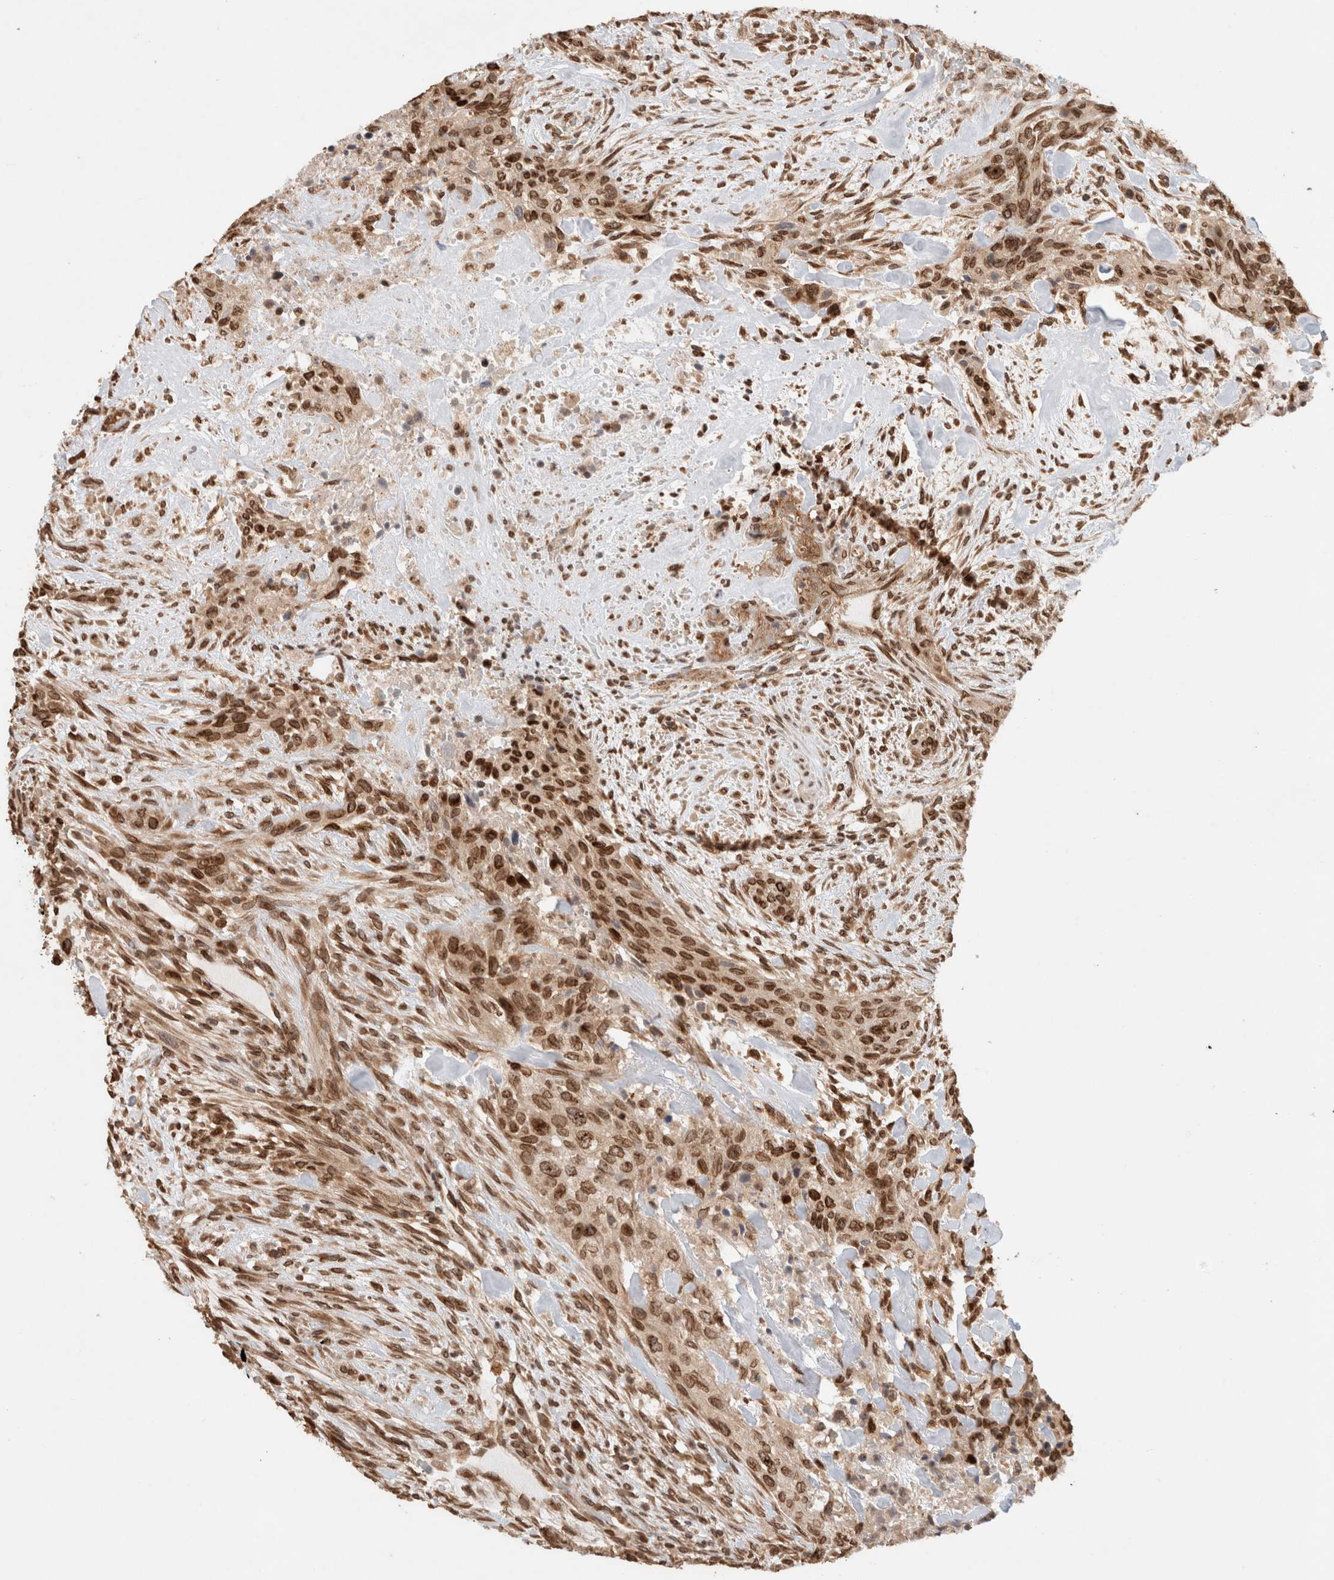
{"staining": {"intensity": "strong", "quantity": ">75%", "location": "nuclear"}, "tissue": "urothelial cancer", "cell_type": "Tumor cells", "image_type": "cancer", "snomed": [{"axis": "morphology", "description": "Urothelial carcinoma, High grade"}, {"axis": "topography", "description": "Urinary bladder"}], "caption": "Immunohistochemical staining of human urothelial cancer demonstrates high levels of strong nuclear protein expression in approximately >75% of tumor cells.", "gene": "TPR", "patient": {"sex": "male", "age": 35}}